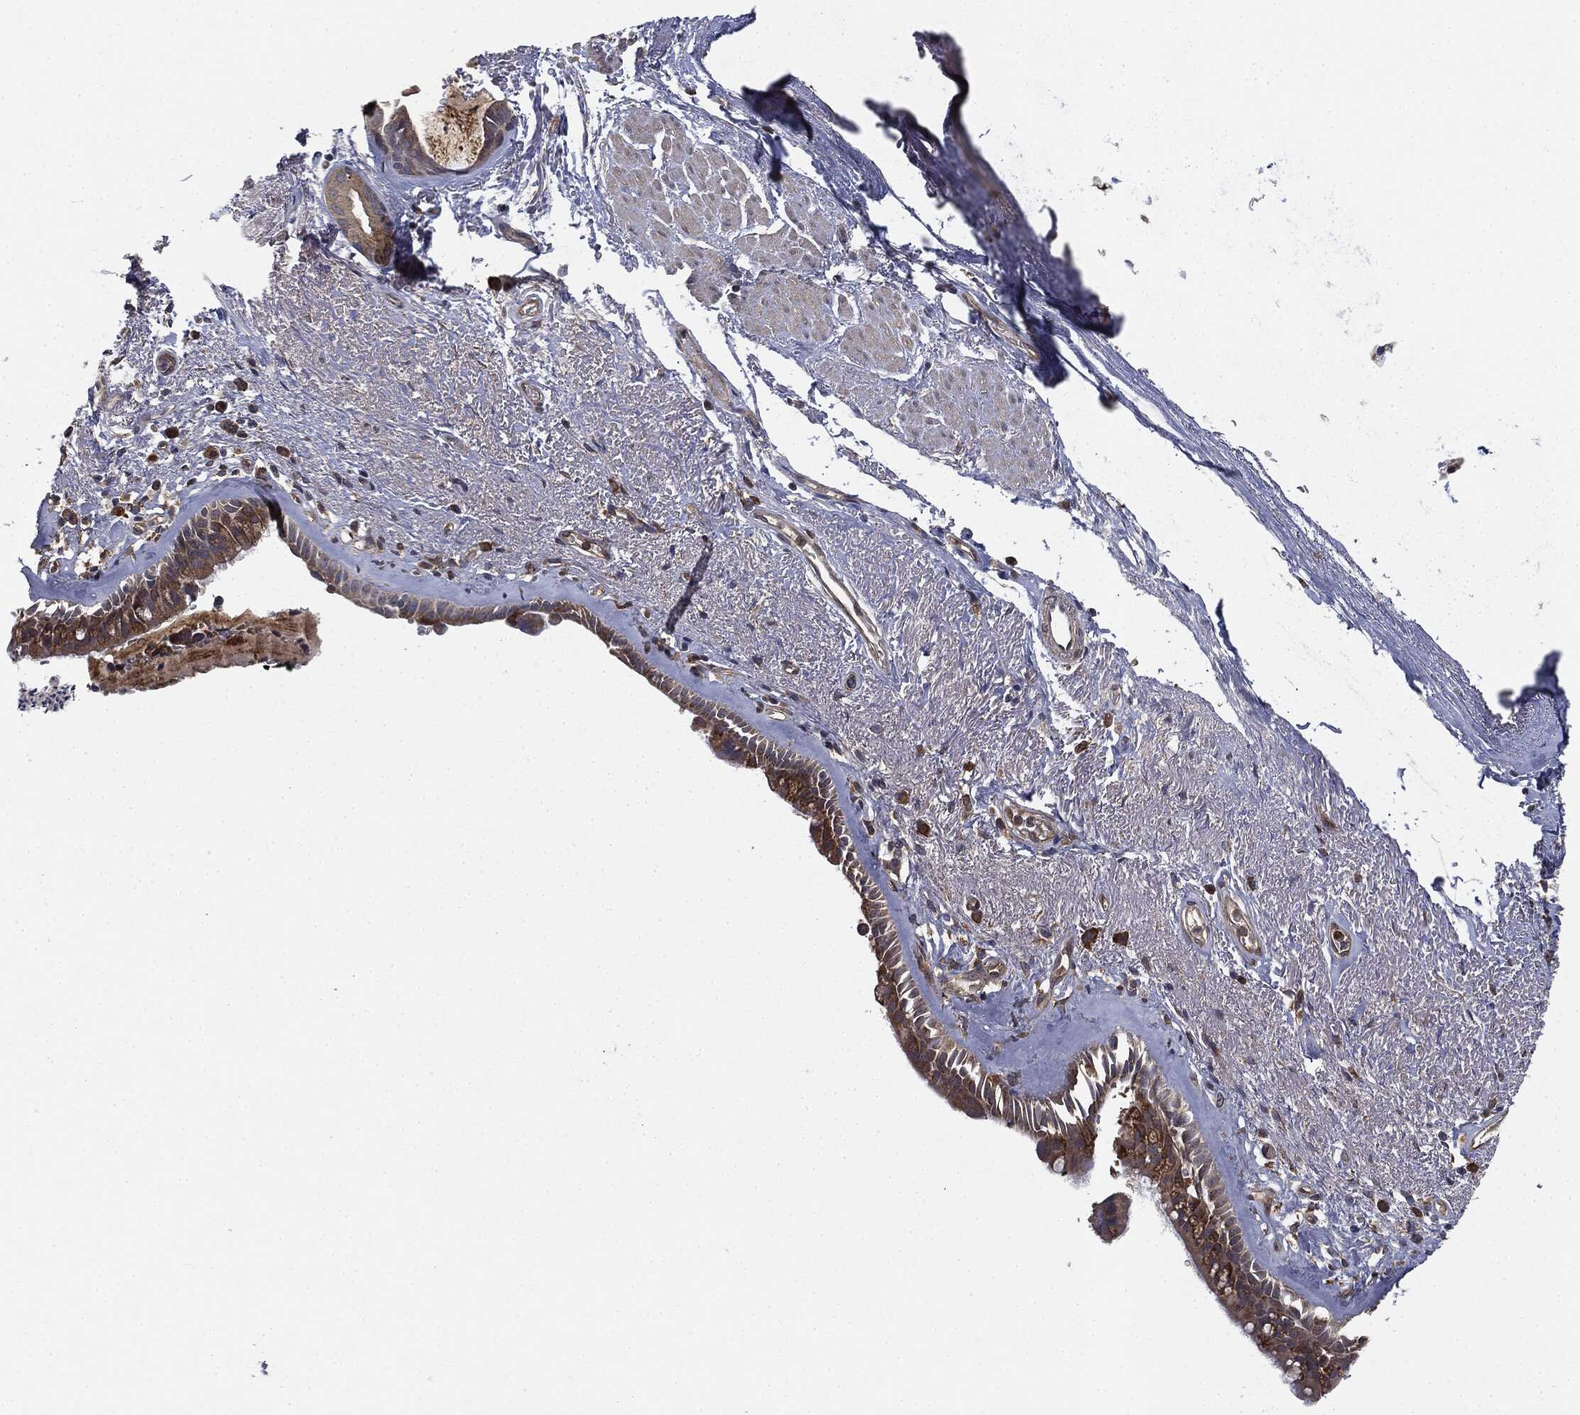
{"staining": {"intensity": "strong", "quantity": ">75%", "location": "cytoplasmic/membranous"}, "tissue": "bronchus", "cell_type": "Respiratory epithelial cells", "image_type": "normal", "snomed": [{"axis": "morphology", "description": "Normal tissue, NOS"}, {"axis": "topography", "description": "Bronchus"}], "caption": "IHC (DAB (3,3'-diaminobenzidine)) staining of unremarkable bronchus demonstrates strong cytoplasmic/membranous protein staining in approximately >75% of respiratory epithelial cells. IHC stains the protein of interest in brown and the nuclei are stained blue.", "gene": "MIER2", "patient": {"sex": "male", "age": 82}}